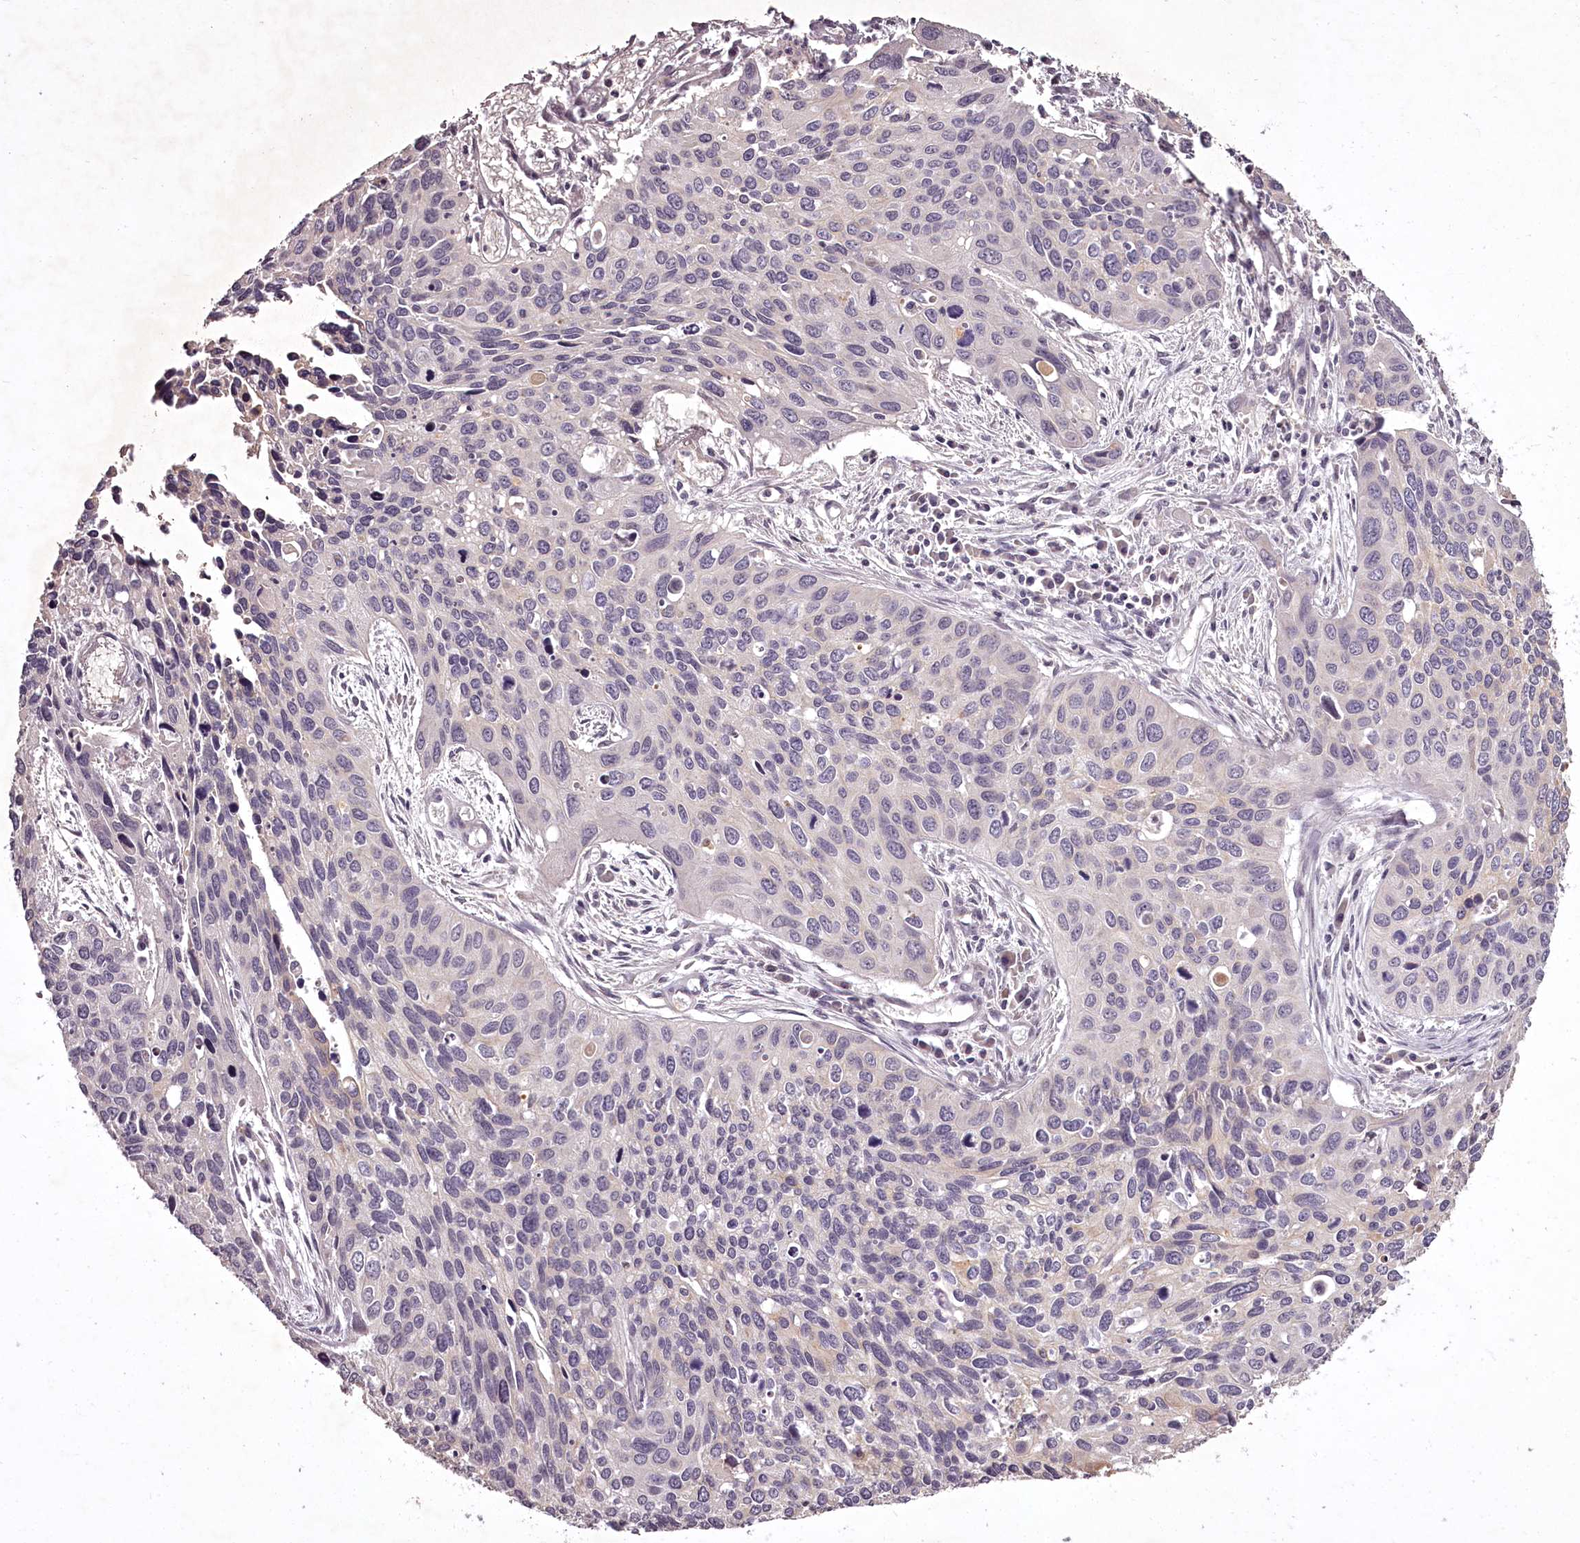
{"staining": {"intensity": "negative", "quantity": "none", "location": "none"}, "tissue": "cervical cancer", "cell_type": "Tumor cells", "image_type": "cancer", "snomed": [{"axis": "morphology", "description": "Squamous cell carcinoma, NOS"}, {"axis": "topography", "description": "Cervix"}], "caption": "Immunohistochemical staining of cervical cancer exhibits no significant expression in tumor cells.", "gene": "RBMXL2", "patient": {"sex": "female", "age": 55}}